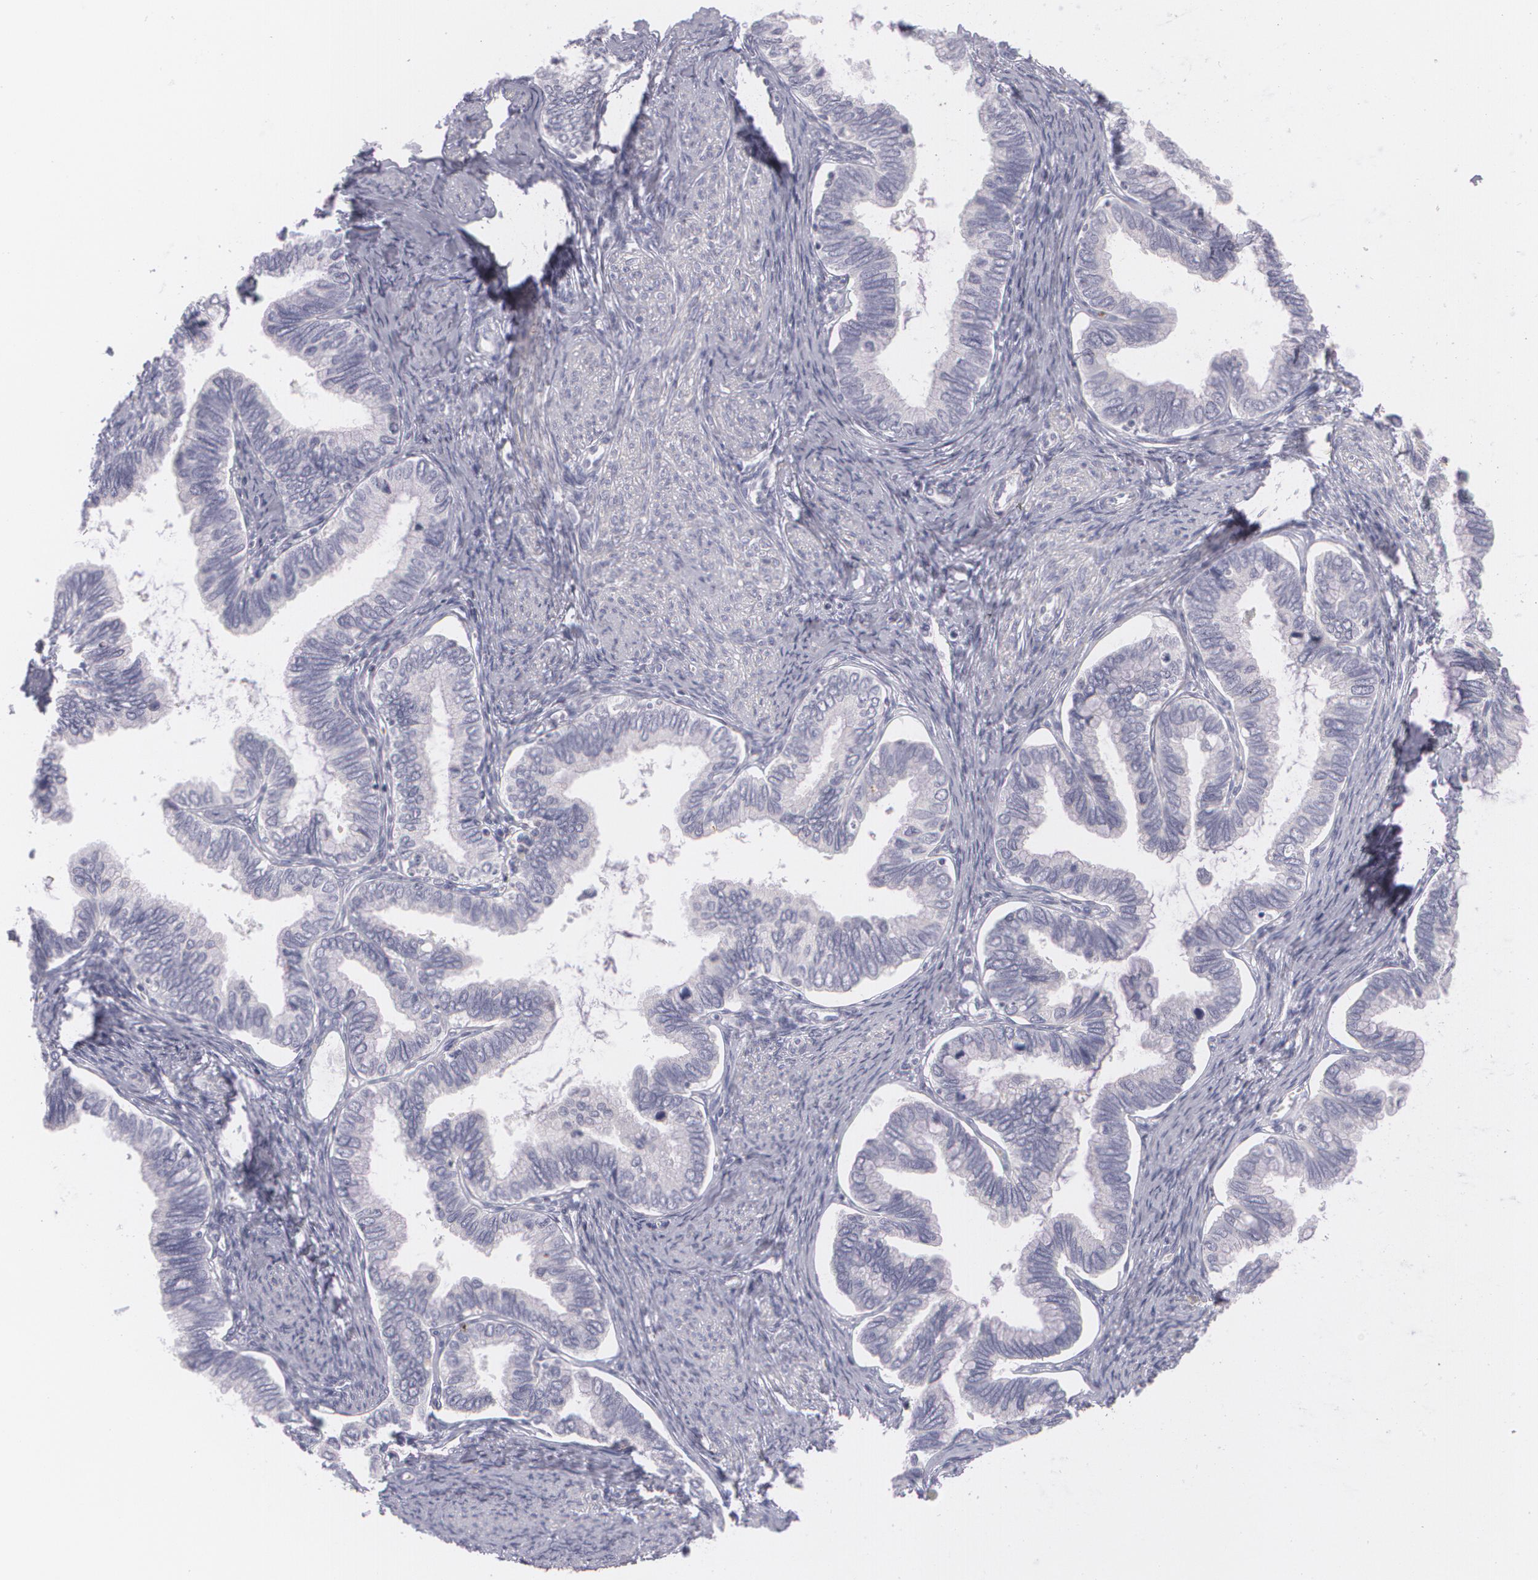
{"staining": {"intensity": "negative", "quantity": "none", "location": "none"}, "tissue": "cervical cancer", "cell_type": "Tumor cells", "image_type": "cancer", "snomed": [{"axis": "morphology", "description": "Adenocarcinoma, NOS"}, {"axis": "topography", "description": "Cervix"}], "caption": "Protein analysis of cervical adenocarcinoma displays no significant staining in tumor cells.", "gene": "FAM181A", "patient": {"sex": "female", "age": 49}}